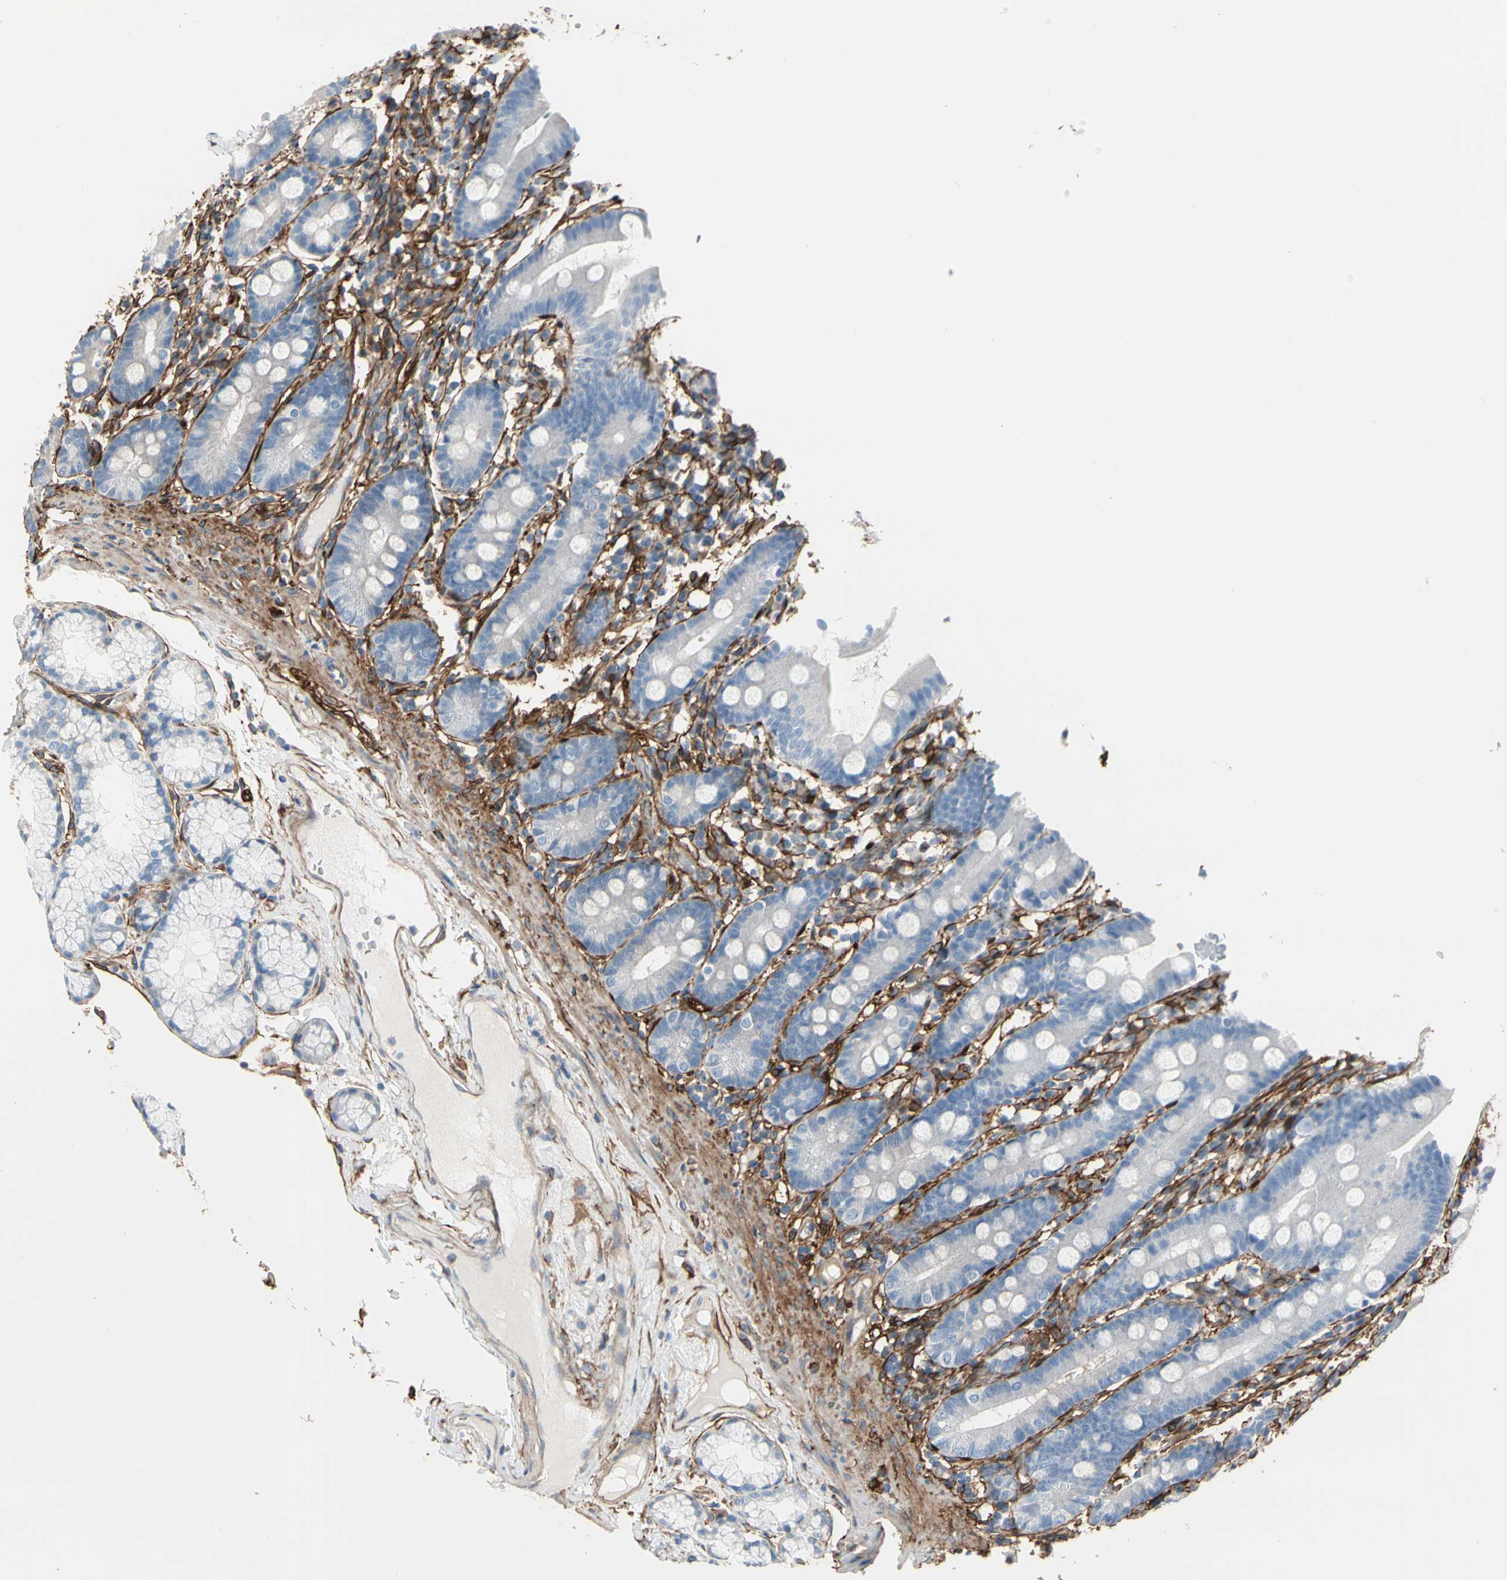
{"staining": {"intensity": "negative", "quantity": "none", "location": "none"}, "tissue": "duodenum", "cell_type": "Glandular cells", "image_type": "normal", "snomed": [{"axis": "morphology", "description": "Normal tissue, NOS"}, {"axis": "topography", "description": "Duodenum"}], "caption": "Glandular cells are negative for brown protein staining in unremarkable duodenum. Brightfield microscopy of immunohistochemistry stained with DAB (brown) and hematoxylin (blue), captured at high magnification.", "gene": "EPB41L2", "patient": {"sex": "male", "age": 50}}